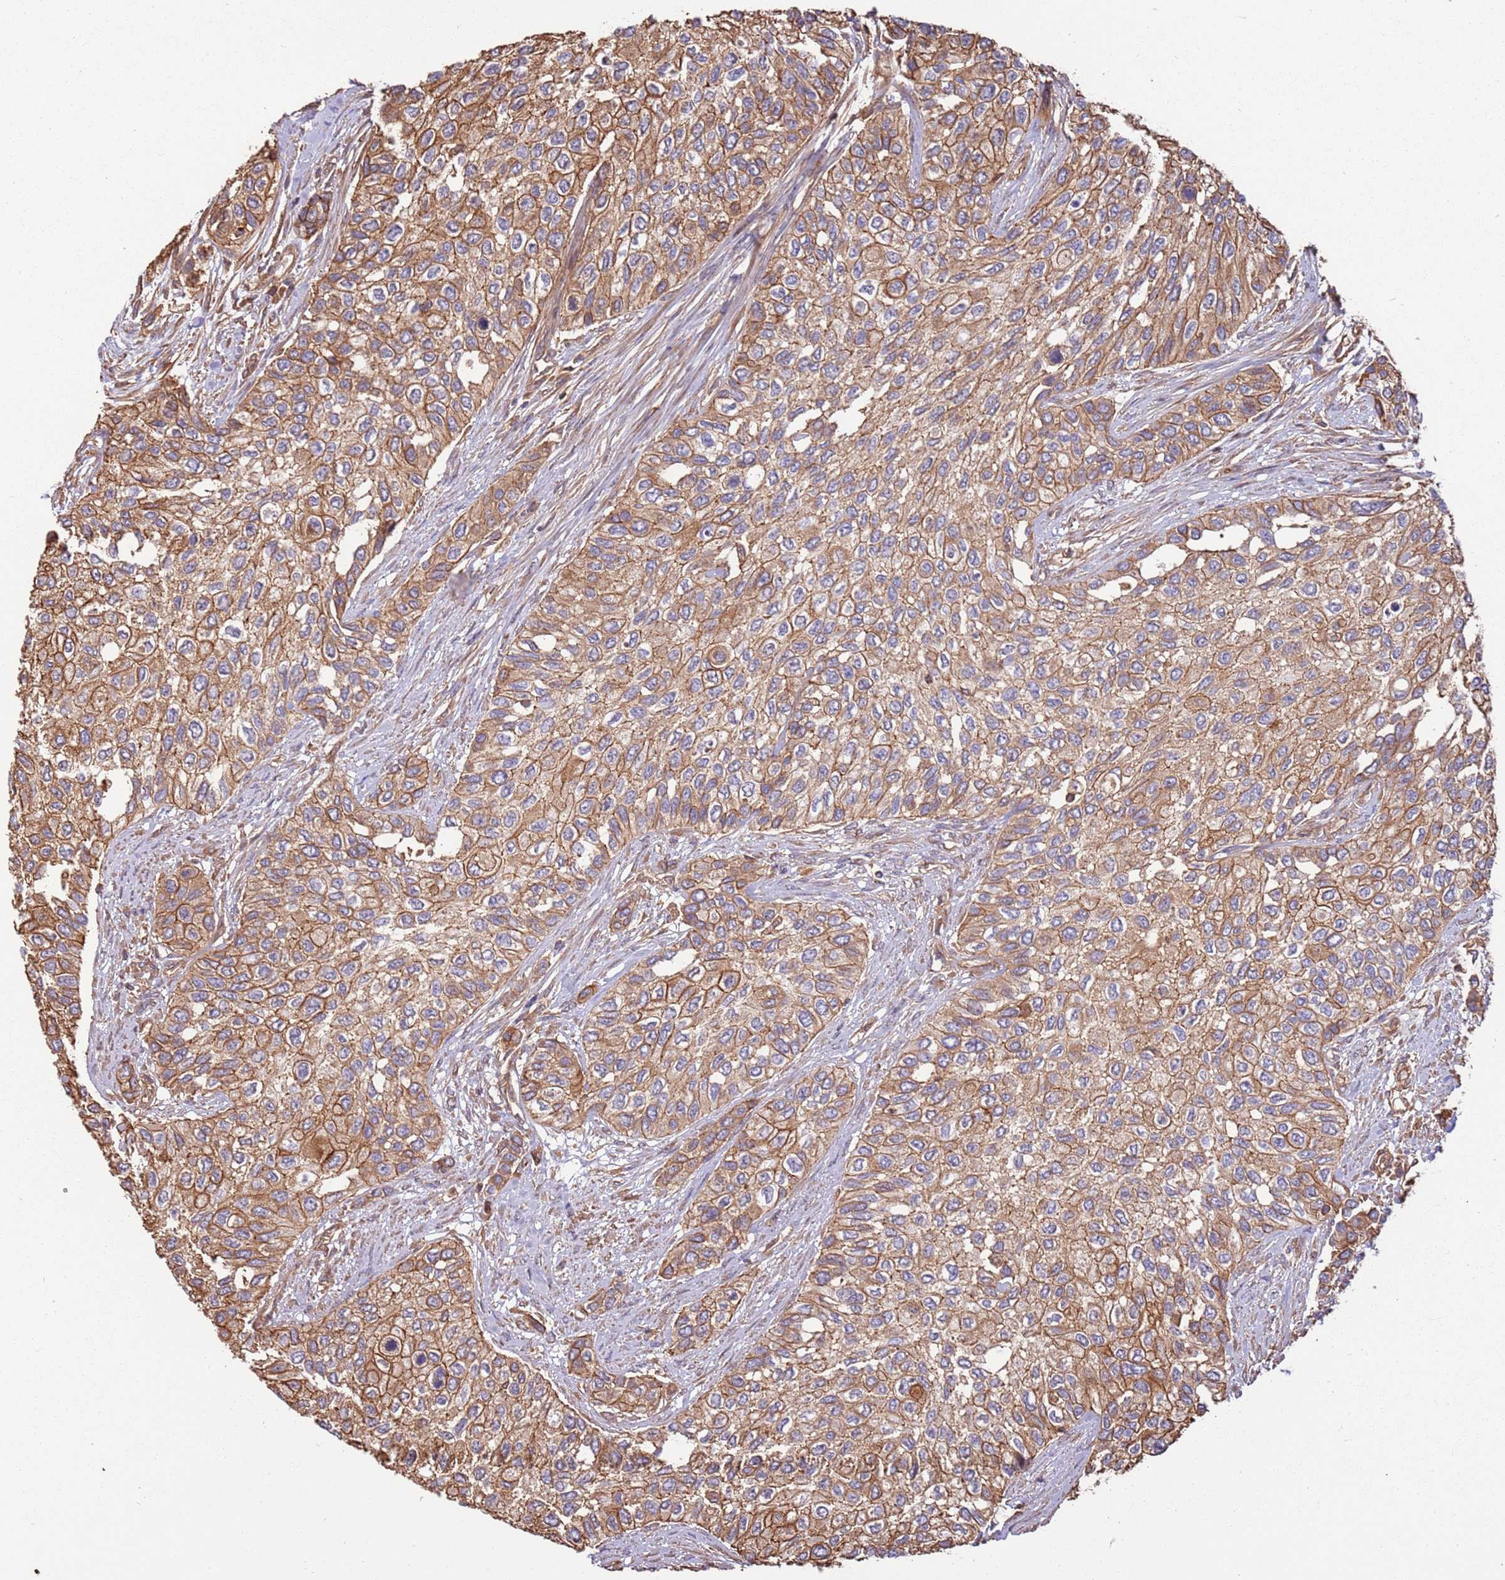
{"staining": {"intensity": "moderate", "quantity": ">75%", "location": "cytoplasmic/membranous"}, "tissue": "urothelial cancer", "cell_type": "Tumor cells", "image_type": "cancer", "snomed": [{"axis": "morphology", "description": "Normal tissue, NOS"}, {"axis": "morphology", "description": "Urothelial carcinoma, High grade"}, {"axis": "topography", "description": "Vascular tissue"}, {"axis": "topography", "description": "Urinary bladder"}], "caption": "An image showing moderate cytoplasmic/membranous staining in about >75% of tumor cells in high-grade urothelial carcinoma, as visualized by brown immunohistochemical staining.", "gene": "ACVR2A", "patient": {"sex": "female", "age": 56}}